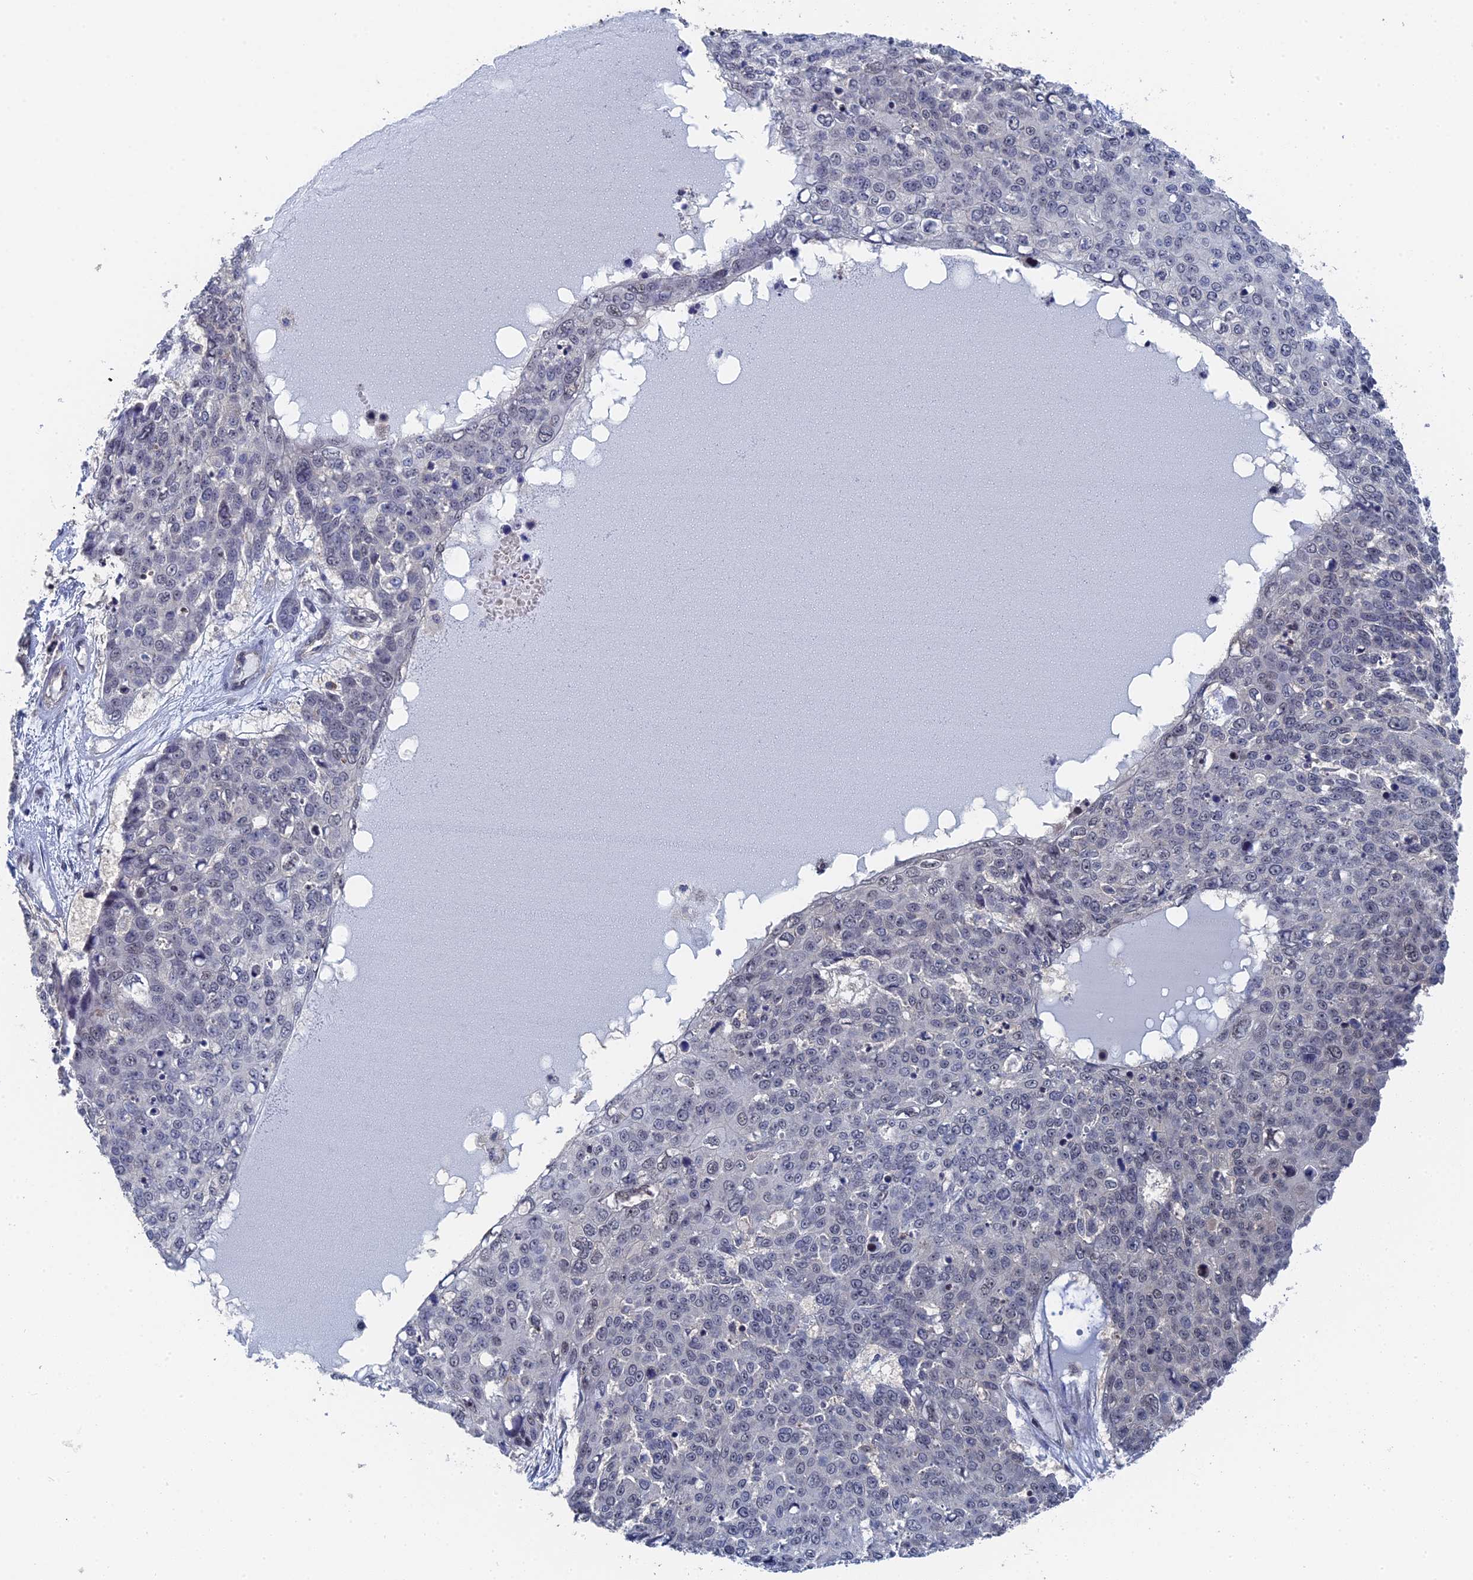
{"staining": {"intensity": "weak", "quantity": "<25%", "location": "nuclear"}, "tissue": "skin cancer", "cell_type": "Tumor cells", "image_type": "cancer", "snomed": [{"axis": "morphology", "description": "Squamous cell carcinoma, NOS"}, {"axis": "topography", "description": "Skin"}], "caption": "A high-resolution micrograph shows IHC staining of squamous cell carcinoma (skin), which shows no significant staining in tumor cells. (DAB (3,3'-diaminobenzidine) immunohistochemistry, high magnification).", "gene": "TSSC4", "patient": {"sex": "male", "age": 71}}